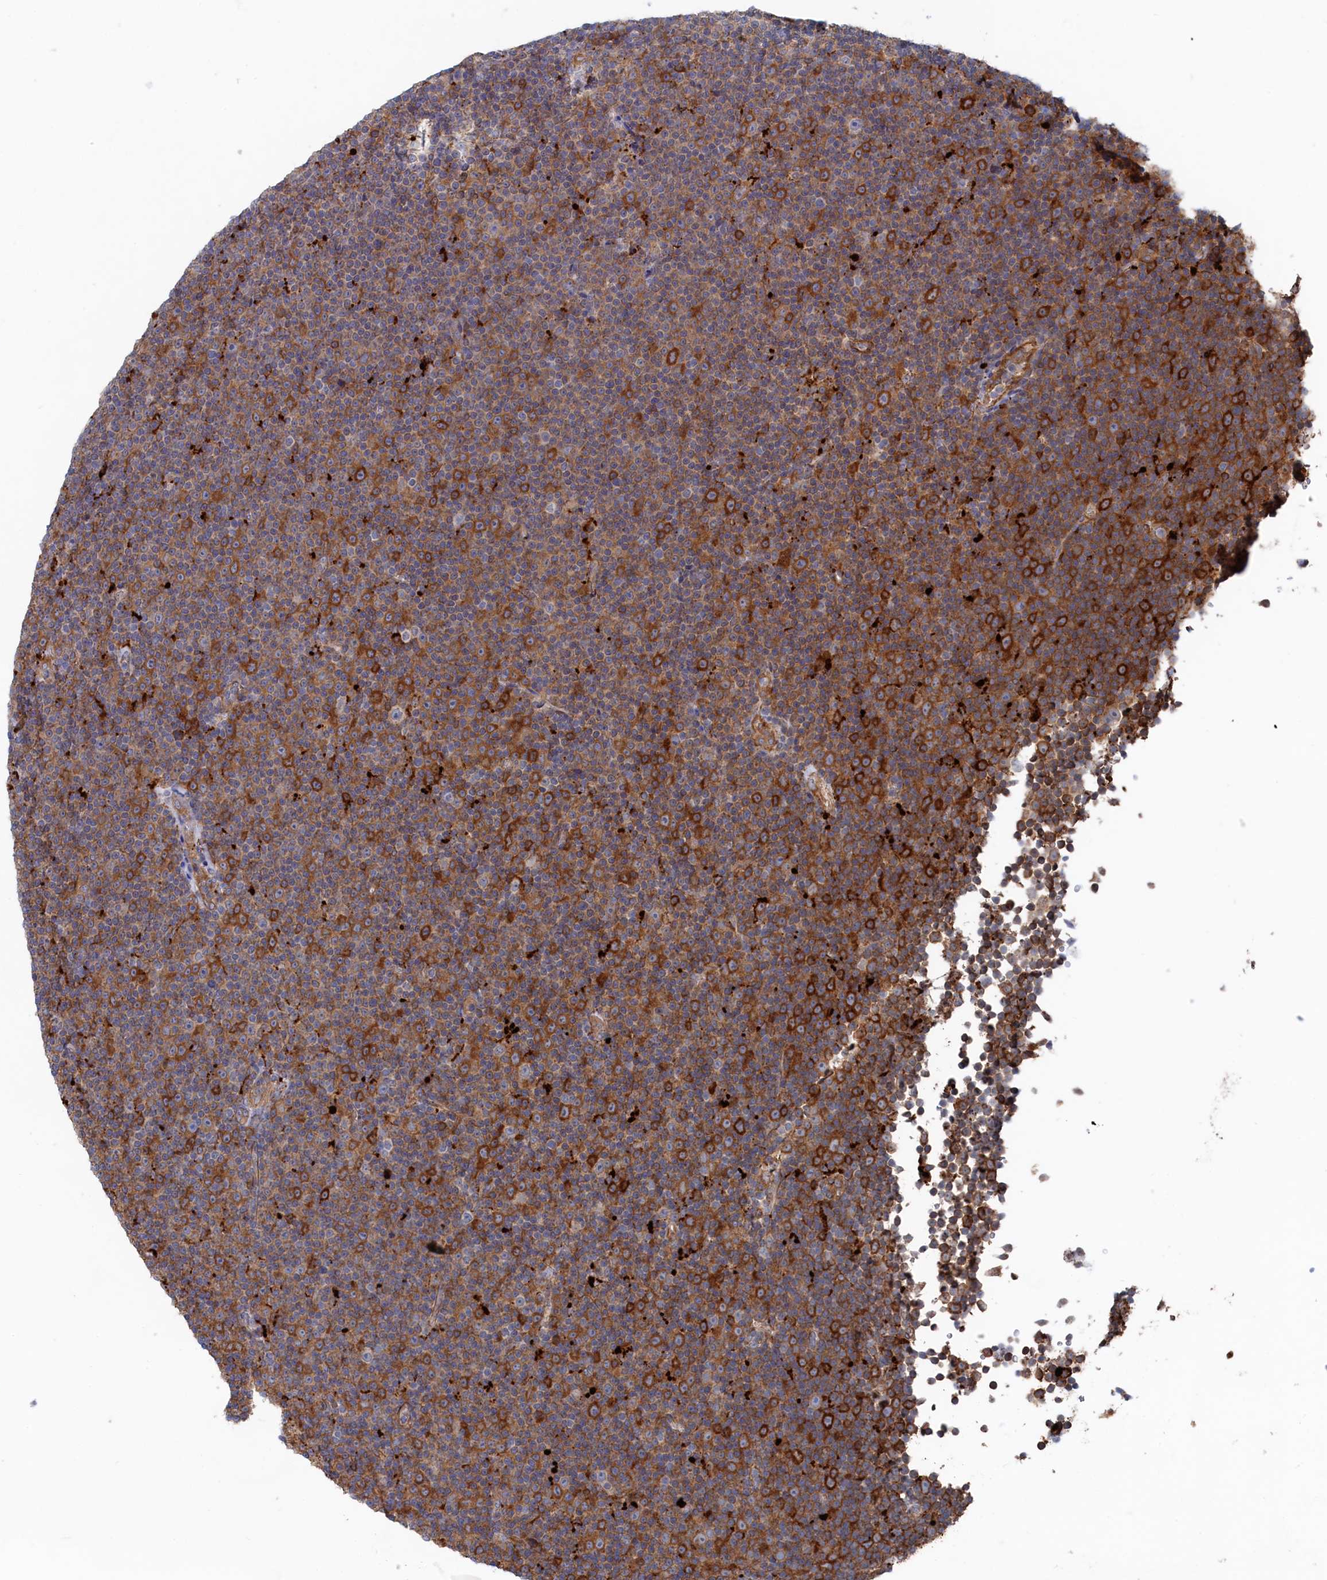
{"staining": {"intensity": "strong", "quantity": "<25%", "location": "cytoplasmic/membranous"}, "tissue": "lymphoma", "cell_type": "Tumor cells", "image_type": "cancer", "snomed": [{"axis": "morphology", "description": "Malignant lymphoma, non-Hodgkin's type, Low grade"}, {"axis": "topography", "description": "Lymph node"}], "caption": "This histopathology image demonstrates malignant lymphoma, non-Hodgkin's type (low-grade) stained with immunohistochemistry (IHC) to label a protein in brown. The cytoplasmic/membranous of tumor cells show strong positivity for the protein. Nuclei are counter-stained blue.", "gene": "FILIP1L", "patient": {"sex": "female", "age": 67}}